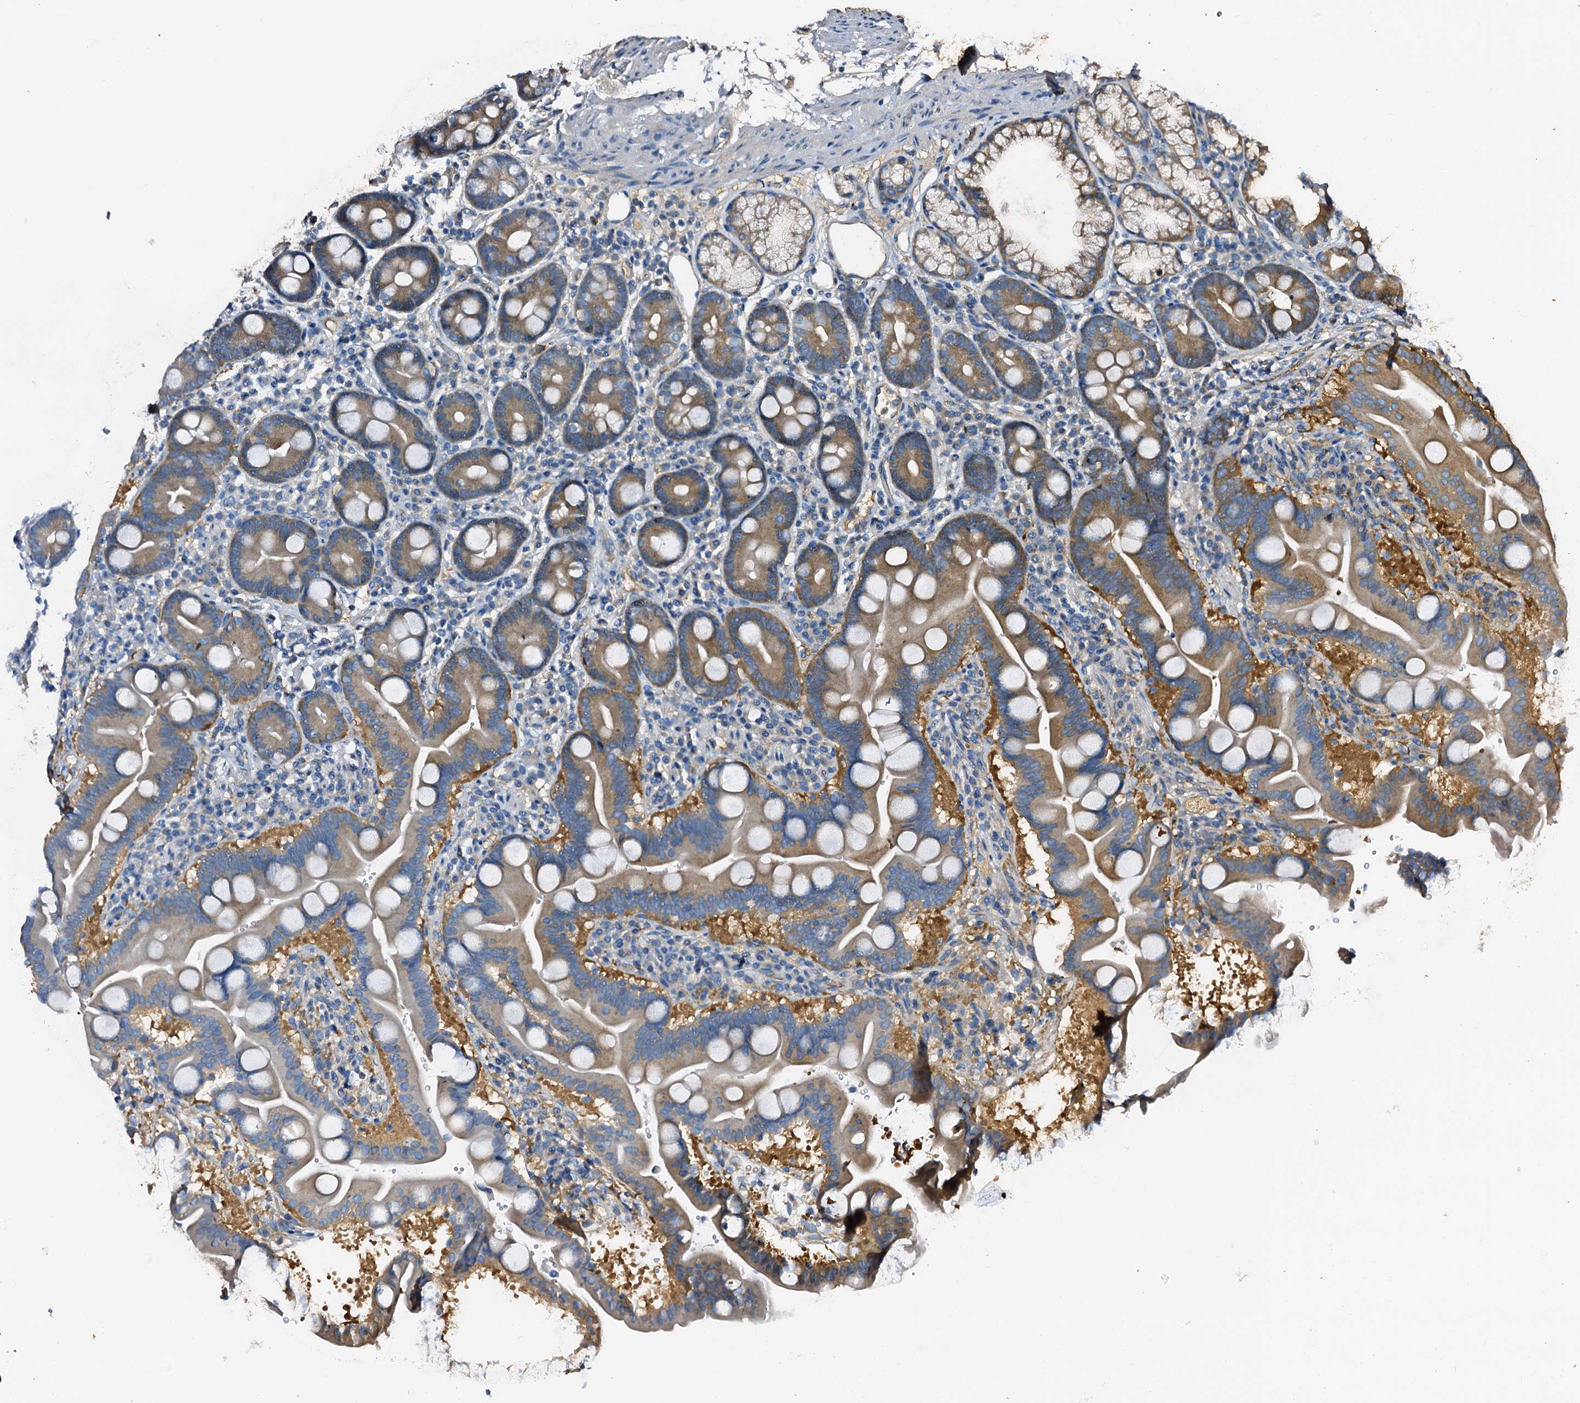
{"staining": {"intensity": "moderate", "quantity": "25%-75%", "location": "cytoplasmic/membranous"}, "tissue": "duodenum", "cell_type": "Glandular cells", "image_type": "normal", "snomed": [{"axis": "morphology", "description": "Normal tissue, NOS"}, {"axis": "topography", "description": "Duodenum"}], "caption": "A micrograph of duodenum stained for a protein demonstrates moderate cytoplasmic/membranous brown staining in glandular cells.", "gene": "CSKMT", "patient": {"sex": "male", "age": 54}}